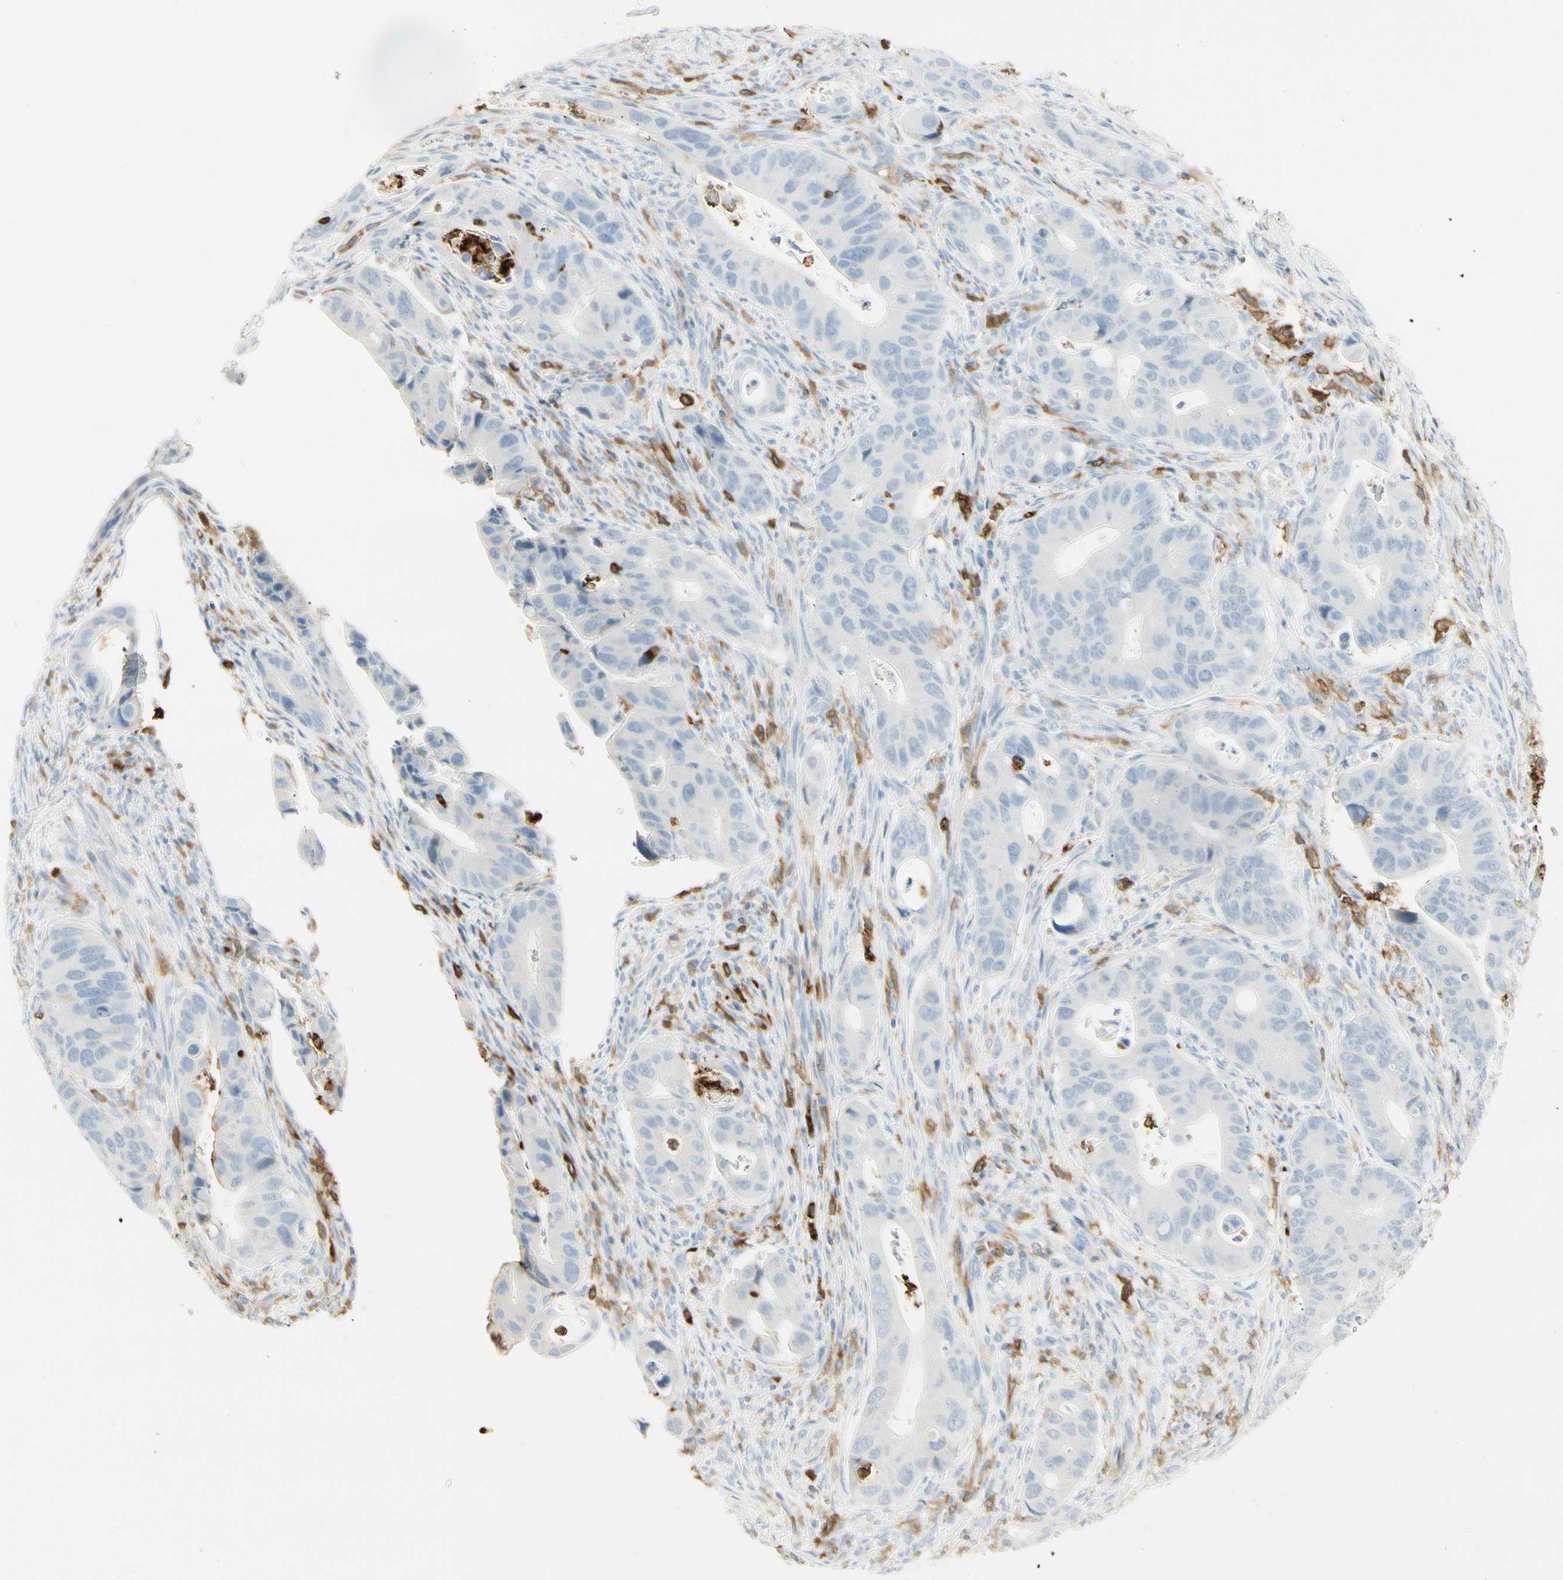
{"staining": {"intensity": "negative", "quantity": "none", "location": "none"}, "tissue": "colorectal cancer", "cell_type": "Tumor cells", "image_type": "cancer", "snomed": [{"axis": "morphology", "description": "Adenocarcinoma, NOS"}, {"axis": "topography", "description": "Rectum"}], "caption": "Protein analysis of colorectal cancer demonstrates no significant staining in tumor cells.", "gene": "ITGB2", "patient": {"sex": "female", "age": 57}}